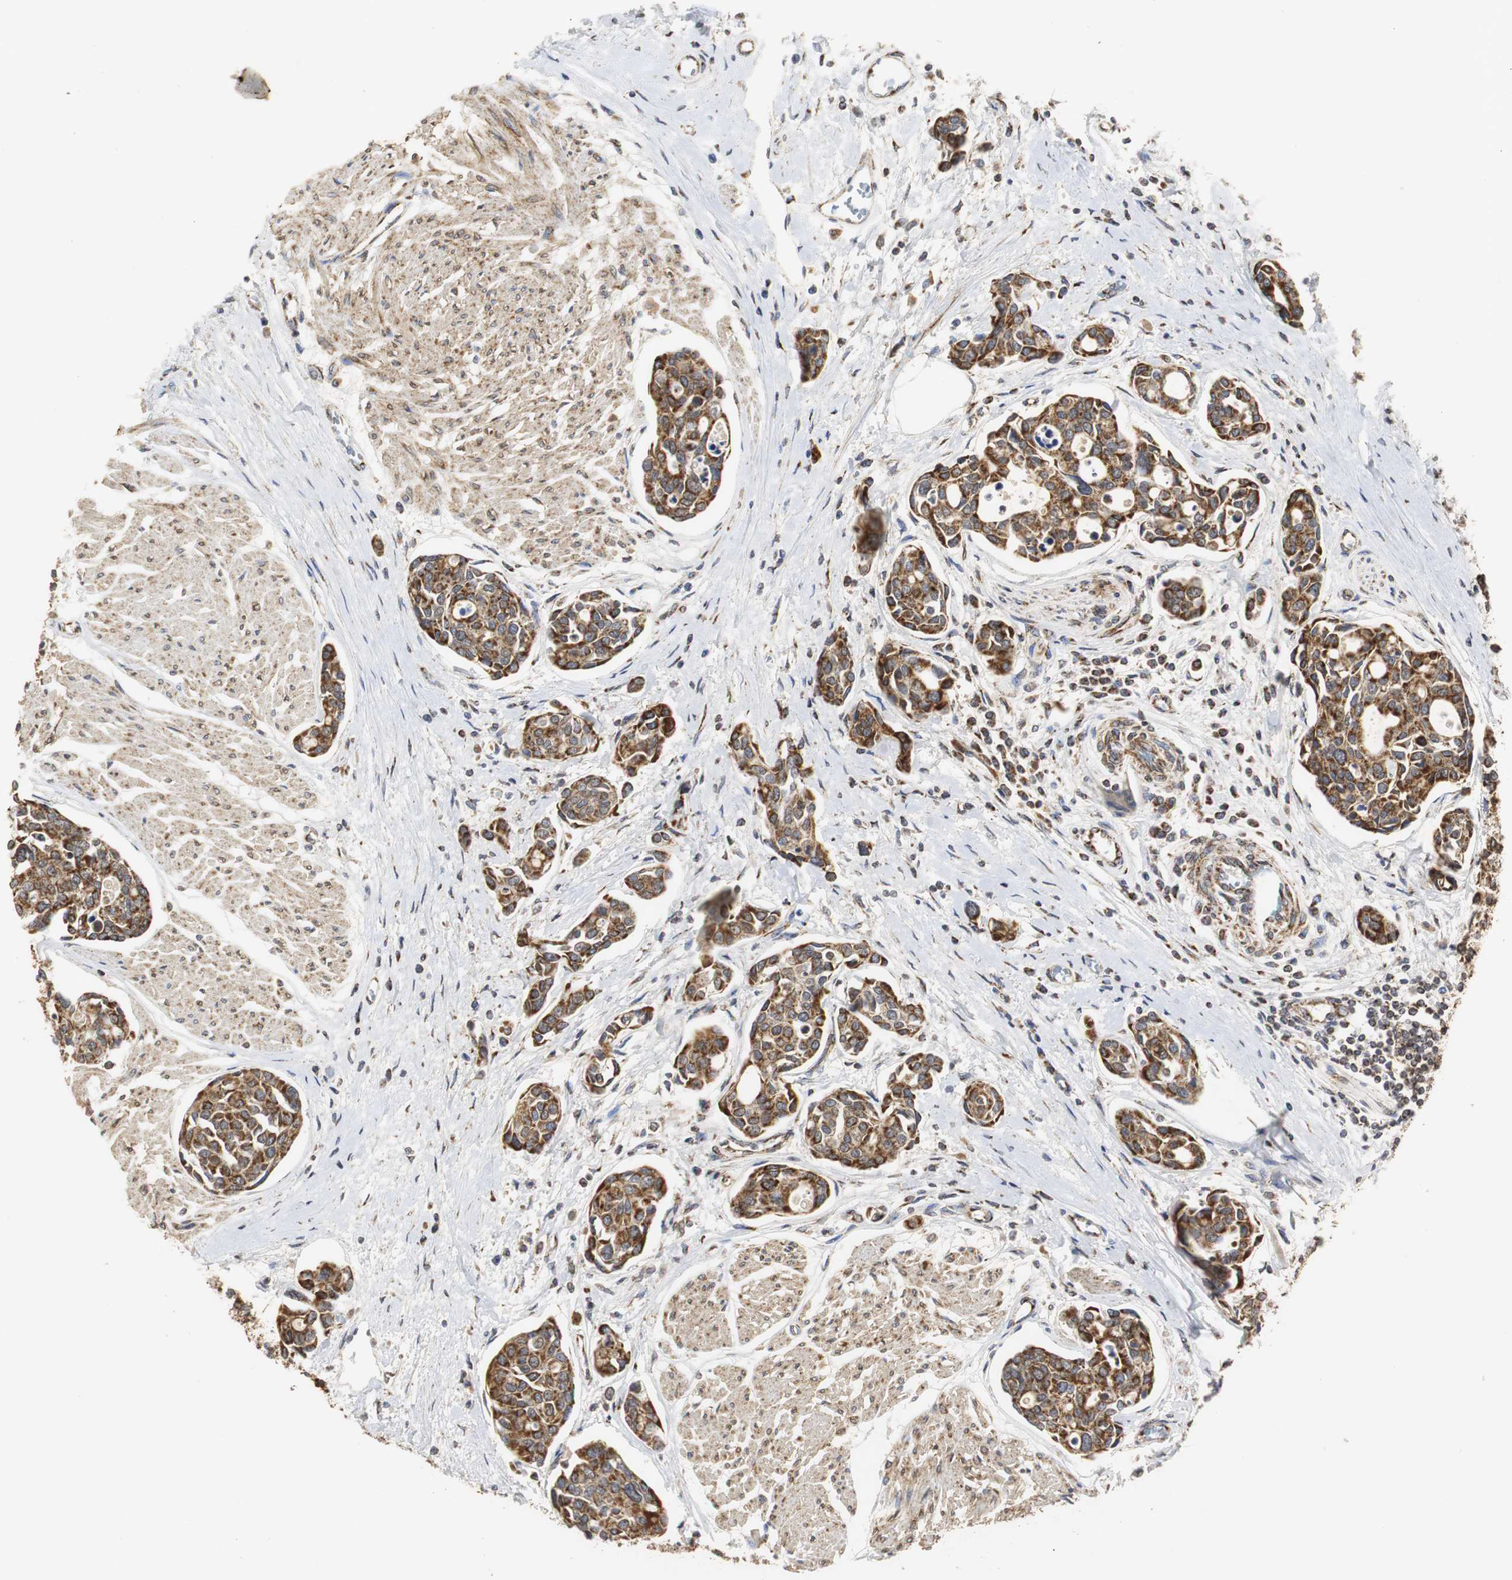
{"staining": {"intensity": "strong", "quantity": ">75%", "location": "cytoplasmic/membranous"}, "tissue": "urothelial cancer", "cell_type": "Tumor cells", "image_type": "cancer", "snomed": [{"axis": "morphology", "description": "Urothelial carcinoma, High grade"}, {"axis": "topography", "description": "Urinary bladder"}], "caption": "This is an image of immunohistochemistry staining of high-grade urothelial carcinoma, which shows strong positivity in the cytoplasmic/membranous of tumor cells.", "gene": "HSD17B10", "patient": {"sex": "male", "age": 78}}